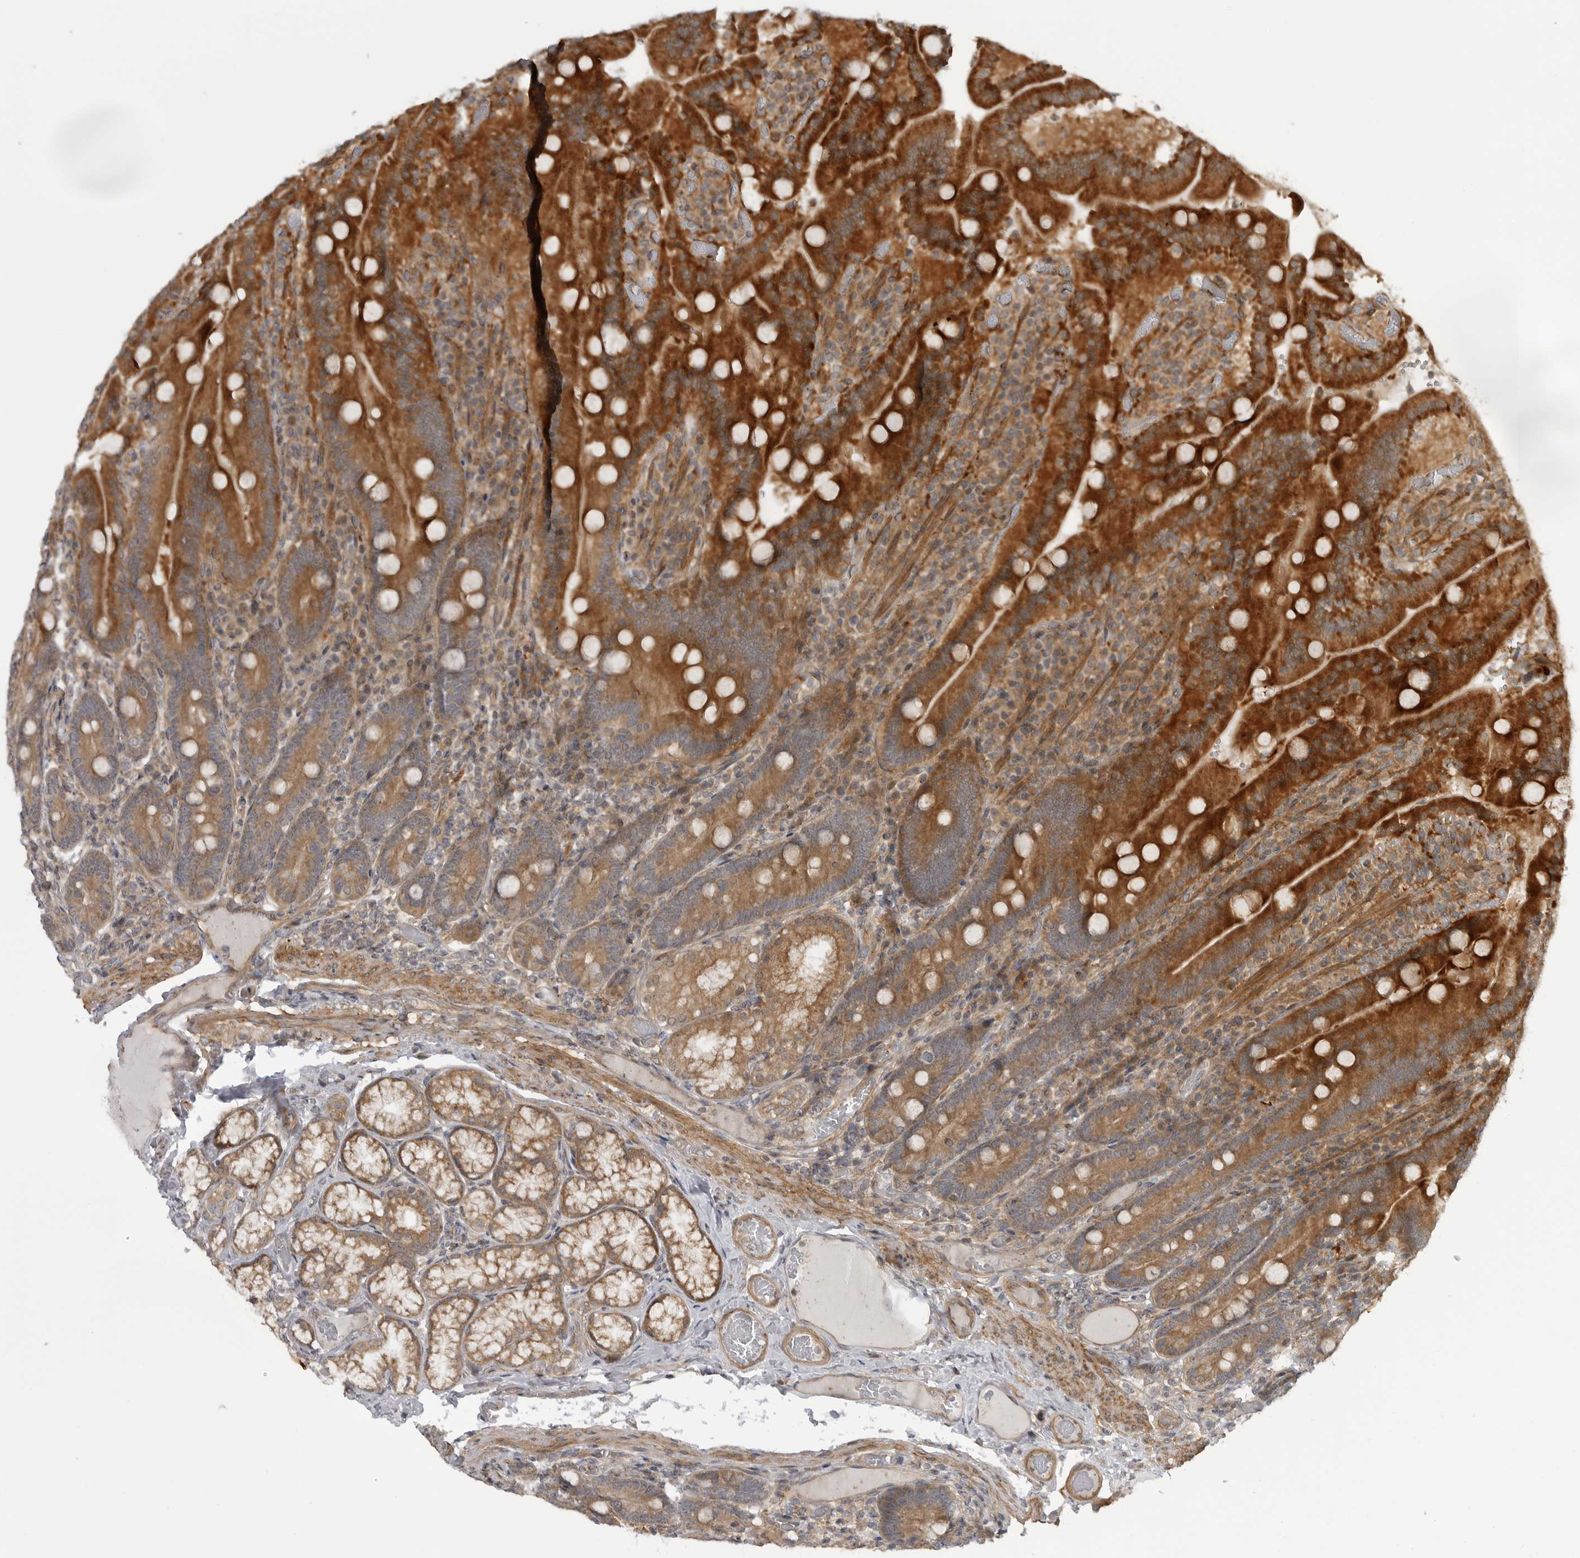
{"staining": {"intensity": "strong", "quantity": ">75%", "location": "cytoplasmic/membranous"}, "tissue": "duodenum", "cell_type": "Glandular cells", "image_type": "normal", "snomed": [{"axis": "morphology", "description": "Normal tissue, NOS"}, {"axis": "topography", "description": "Duodenum"}], "caption": "Protein staining demonstrates strong cytoplasmic/membranous expression in about >75% of glandular cells in unremarkable duodenum. Using DAB (3,3'-diaminobenzidine) (brown) and hematoxylin (blue) stains, captured at high magnification using brightfield microscopy.", "gene": "LRRC45", "patient": {"sex": "female", "age": 62}}